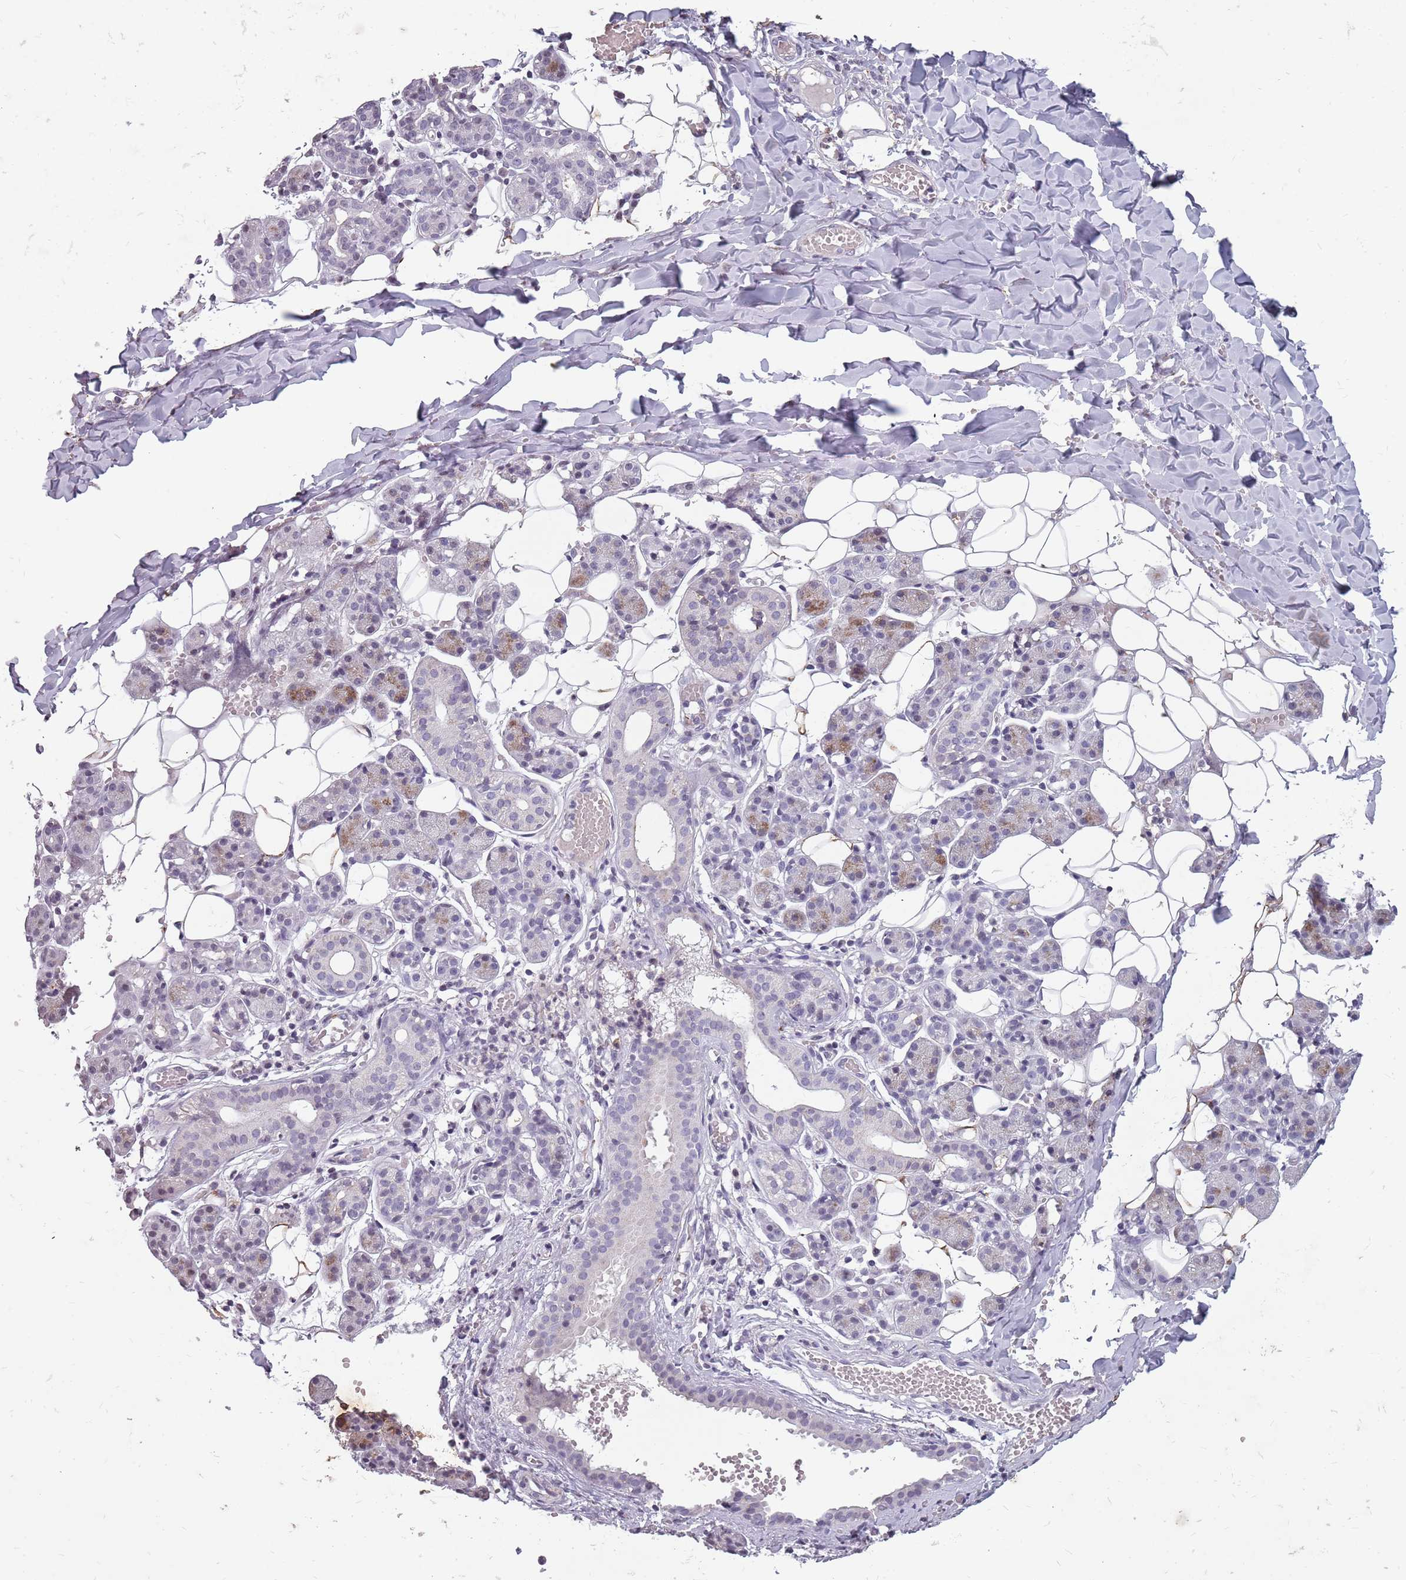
{"staining": {"intensity": "moderate", "quantity": "<25%", "location": "cytoplasmic/membranous"}, "tissue": "salivary gland", "cell_type": "Glandular cells", "image_type": "normal", "snomed": [{"axis": "morphology", "description": "Normal tissue, NOS"}, {"axis": "topography", "description": "Salivary gland"}], "caption": "Salivary gland stained for a protein (brown) reveals moderate cytoplasmic/membranous positive staining in about <25% of glandular cells.", "gene": "NEK6", "patient": {"sex": "female", "age": 33}}